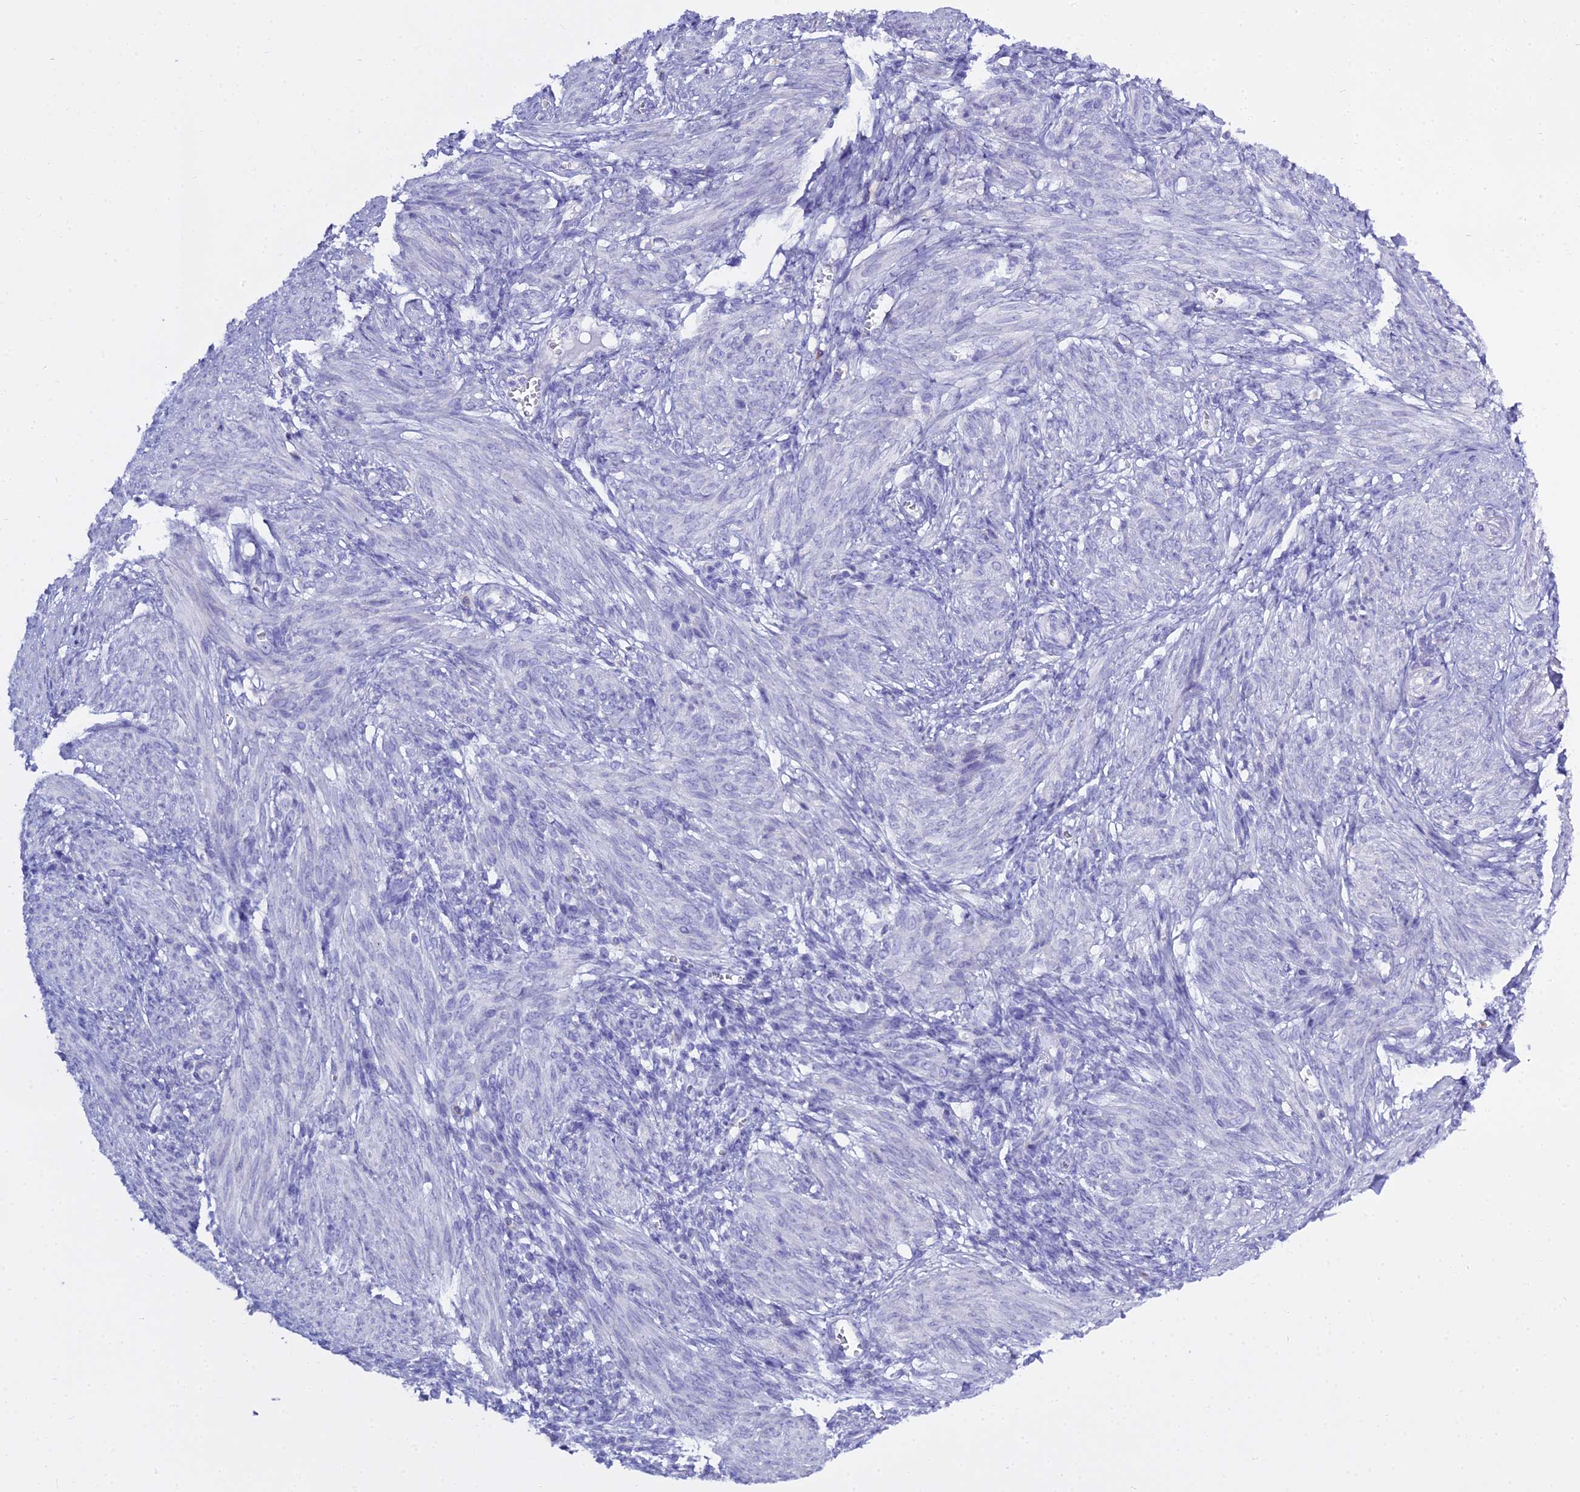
{"staining": {"intensity": "negative", "quantity": "none", "location": "none"}, "tissue": "smooth muscle", "cell_type": "Smooth muscle cells", "image_type": "normal", "snomed": [{"axis": "morphology", "description": "Normal tissue, NOS"}, {"axis": "topography", "description": "Smooth muscle"}], "caption": "IHC histopathology image of unremarkable human smooth muscle stained for a protein (brown), which exhibits no staining in smooth muscle cells.", "gene": "CD5", "patient": {"sex": "female", "age": 39}}